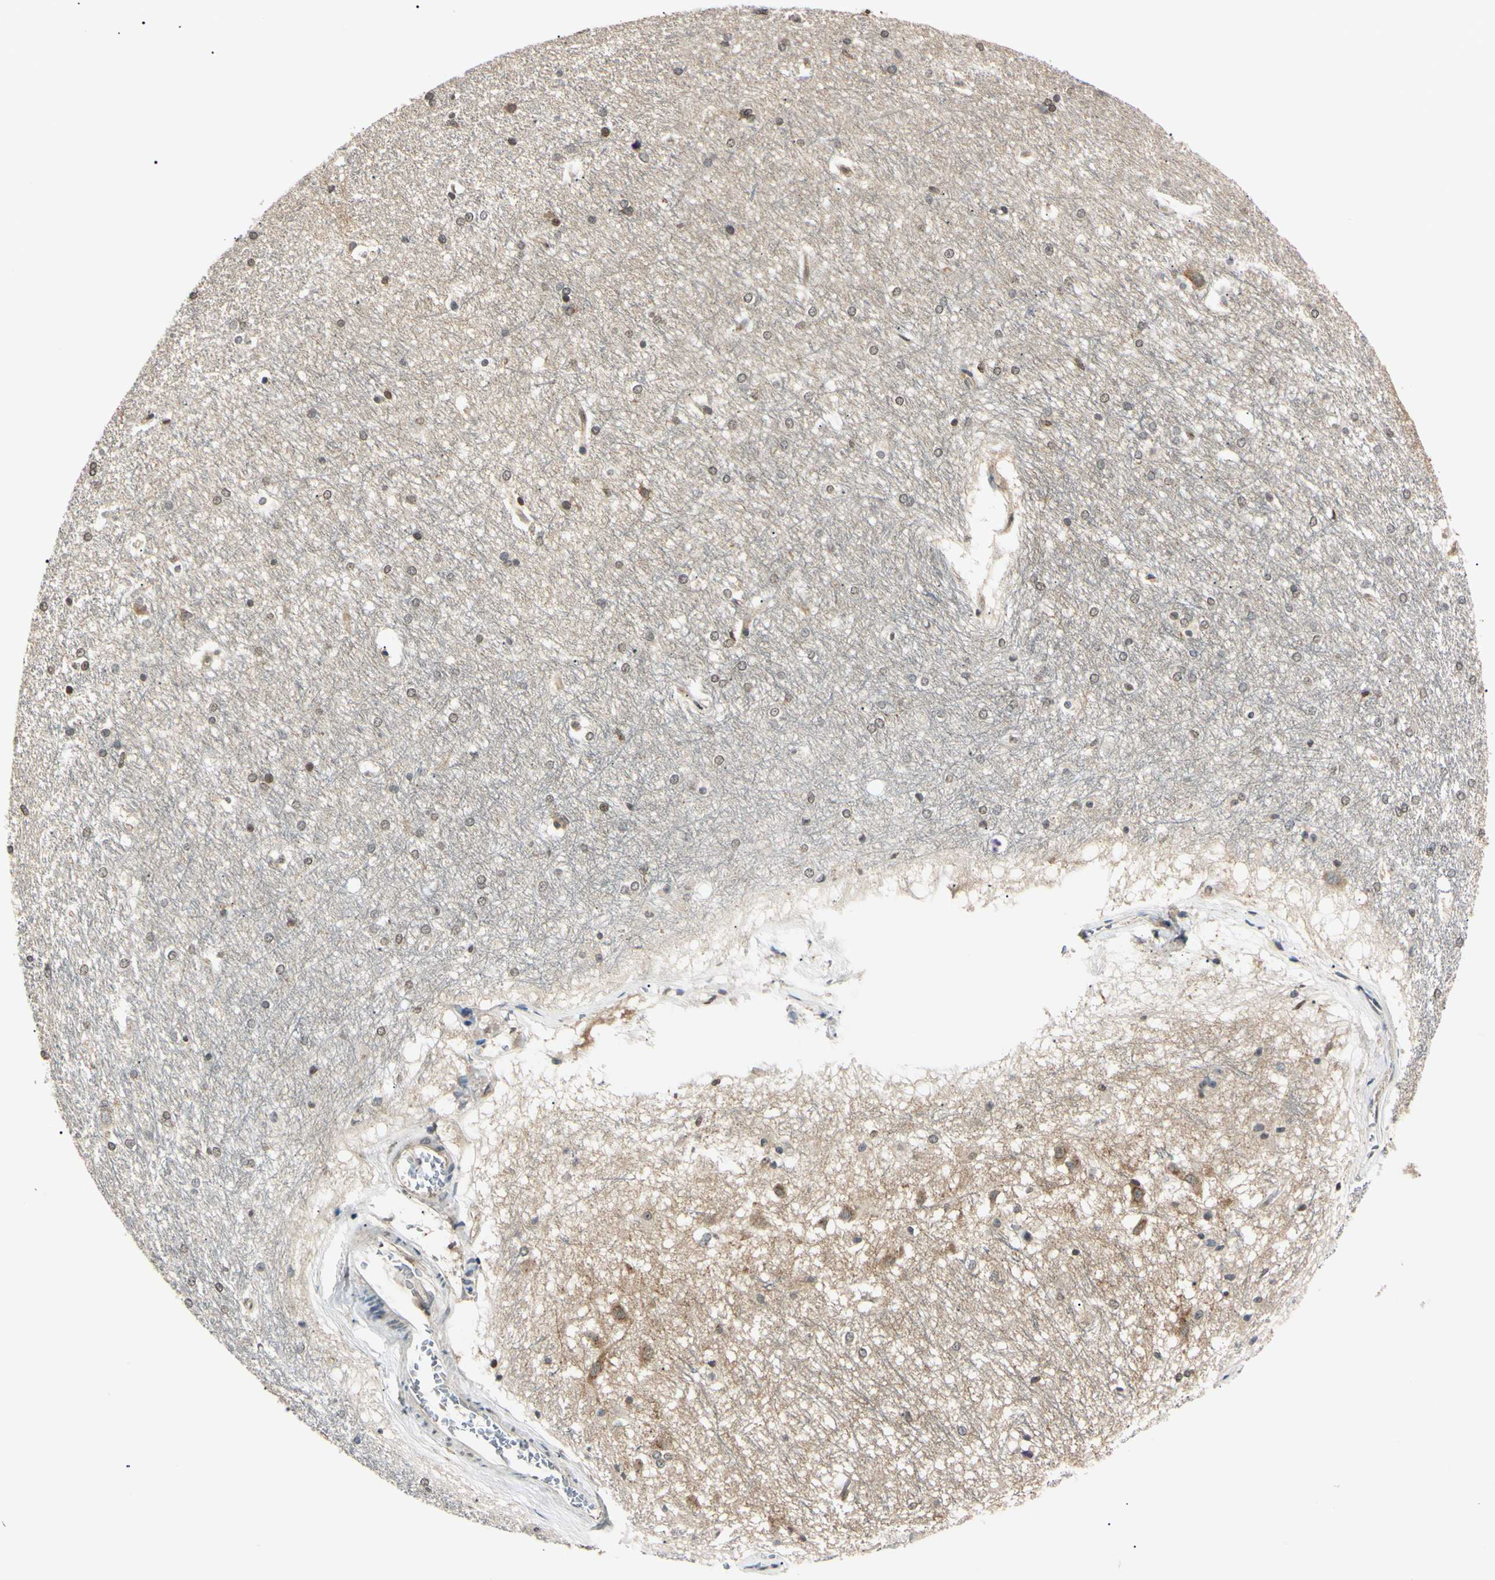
{"staining": {"intensity": "weak", "quantity": "<25%", "location": "cytoplasmic/membranous,nuclear"}, "tissue": "hippocampus", "cell_type": "Glial cells", "image_type": "normal", "snomed": [{"axis": "morphology", "description": "Normal tissue, NOS"}, {"axis": "topography", "description": "Hippocampus"}], "caption": "This micrograph is of normal hippocampus stained with immunohistochemistry to label a protein in brown with the nuclei are counter-stained blue. There is no expression in glial cells.", "gene": "EPN1", "patient": {"sex": "female", "age": 19}}